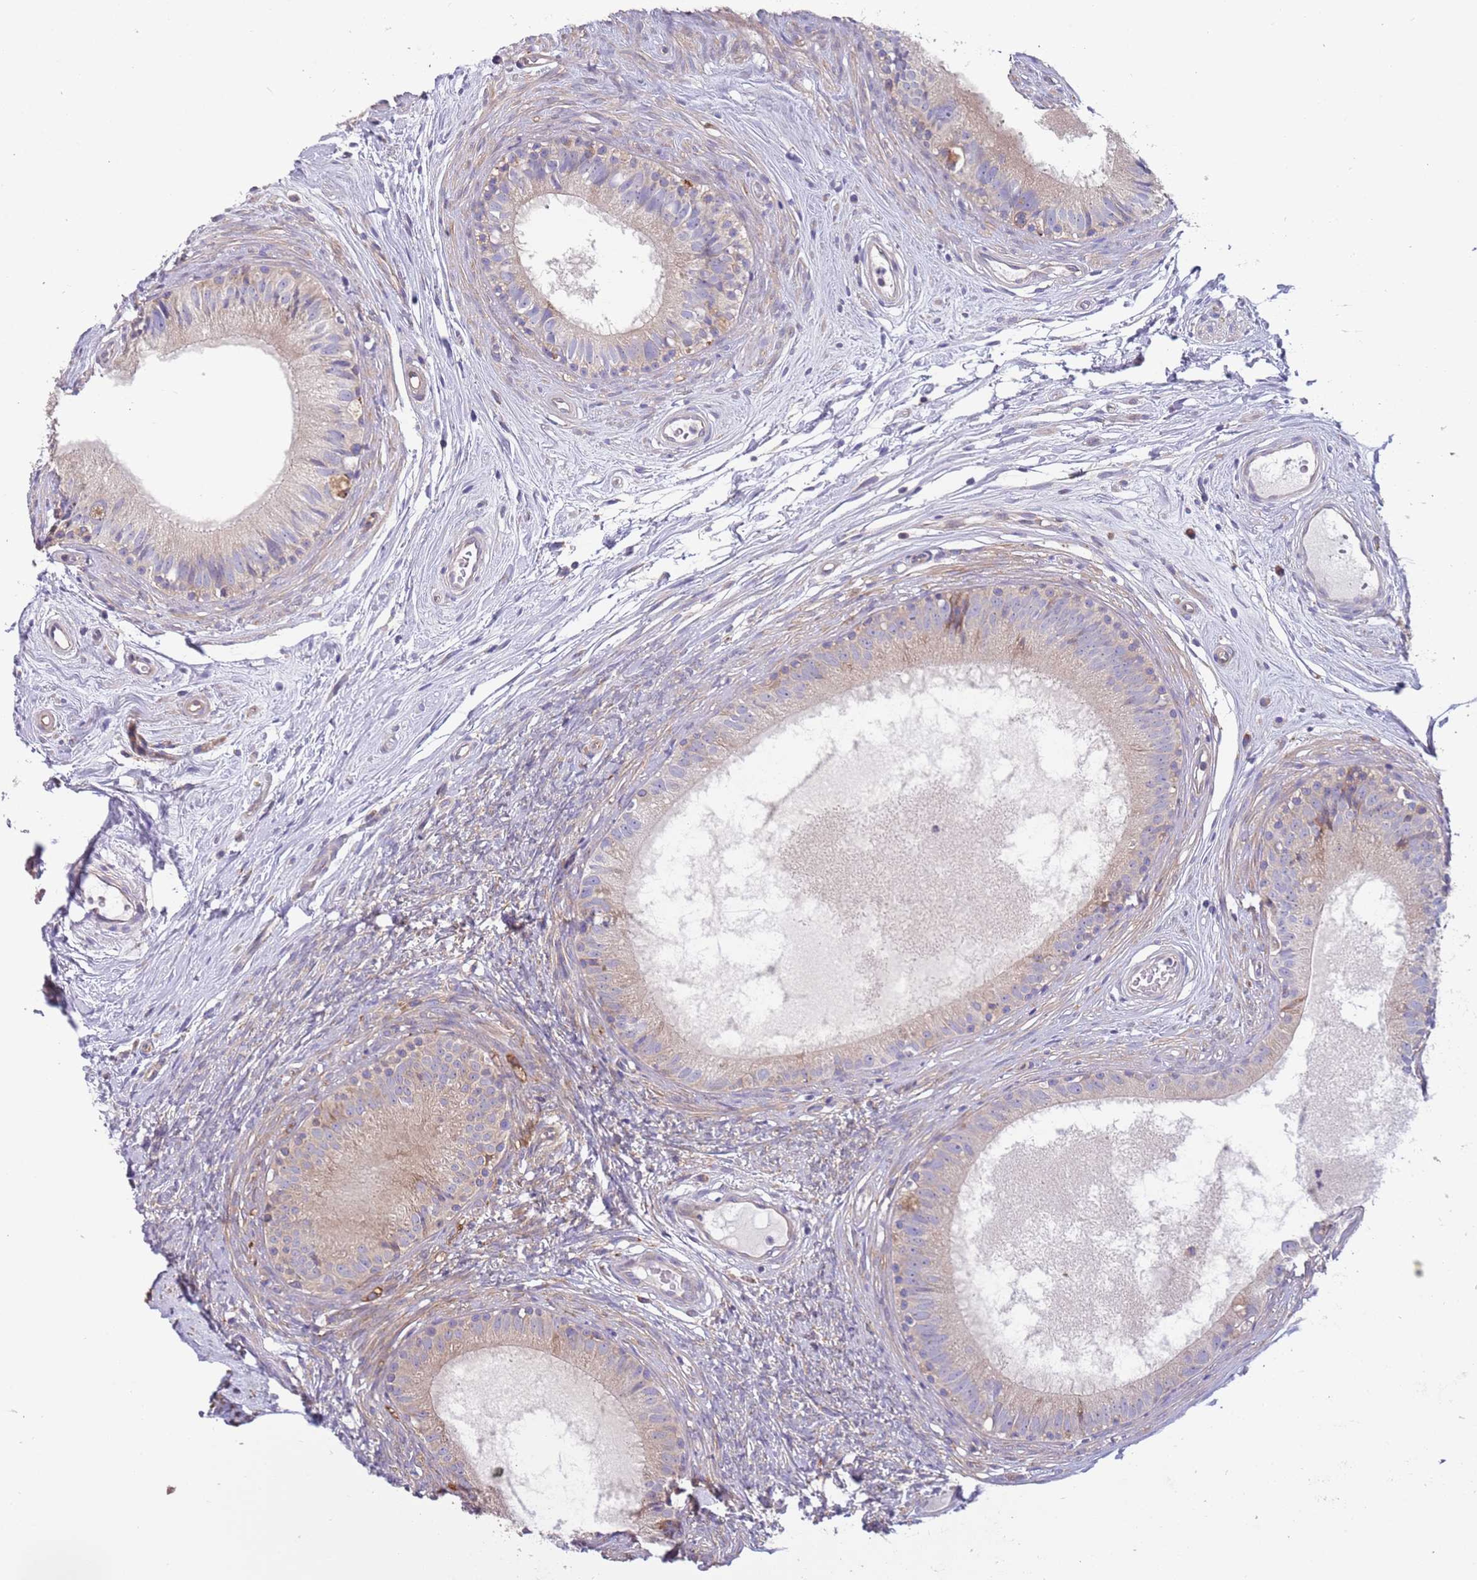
{"staining": {"intensity": "weak", "quantity": "25%-75%", "location": "cytoplasmic/membranous"}, "tissue": "epididymis", "cell_type": "Glandular cells", "image_type": "normal", "snomed": [{"axis": "morphology", "description": "Normal tissue, NOS"}, {"axis": "topography", "description": "Epididymis"}], "caption": "Epididymis stained for a protein (brown) shows weak cytoplasmic/membranous positive expression in approximately 25%-75% of glandular cells.", "gene": "ARMCX6", "patient": {"sex": "male", "age": 74}}